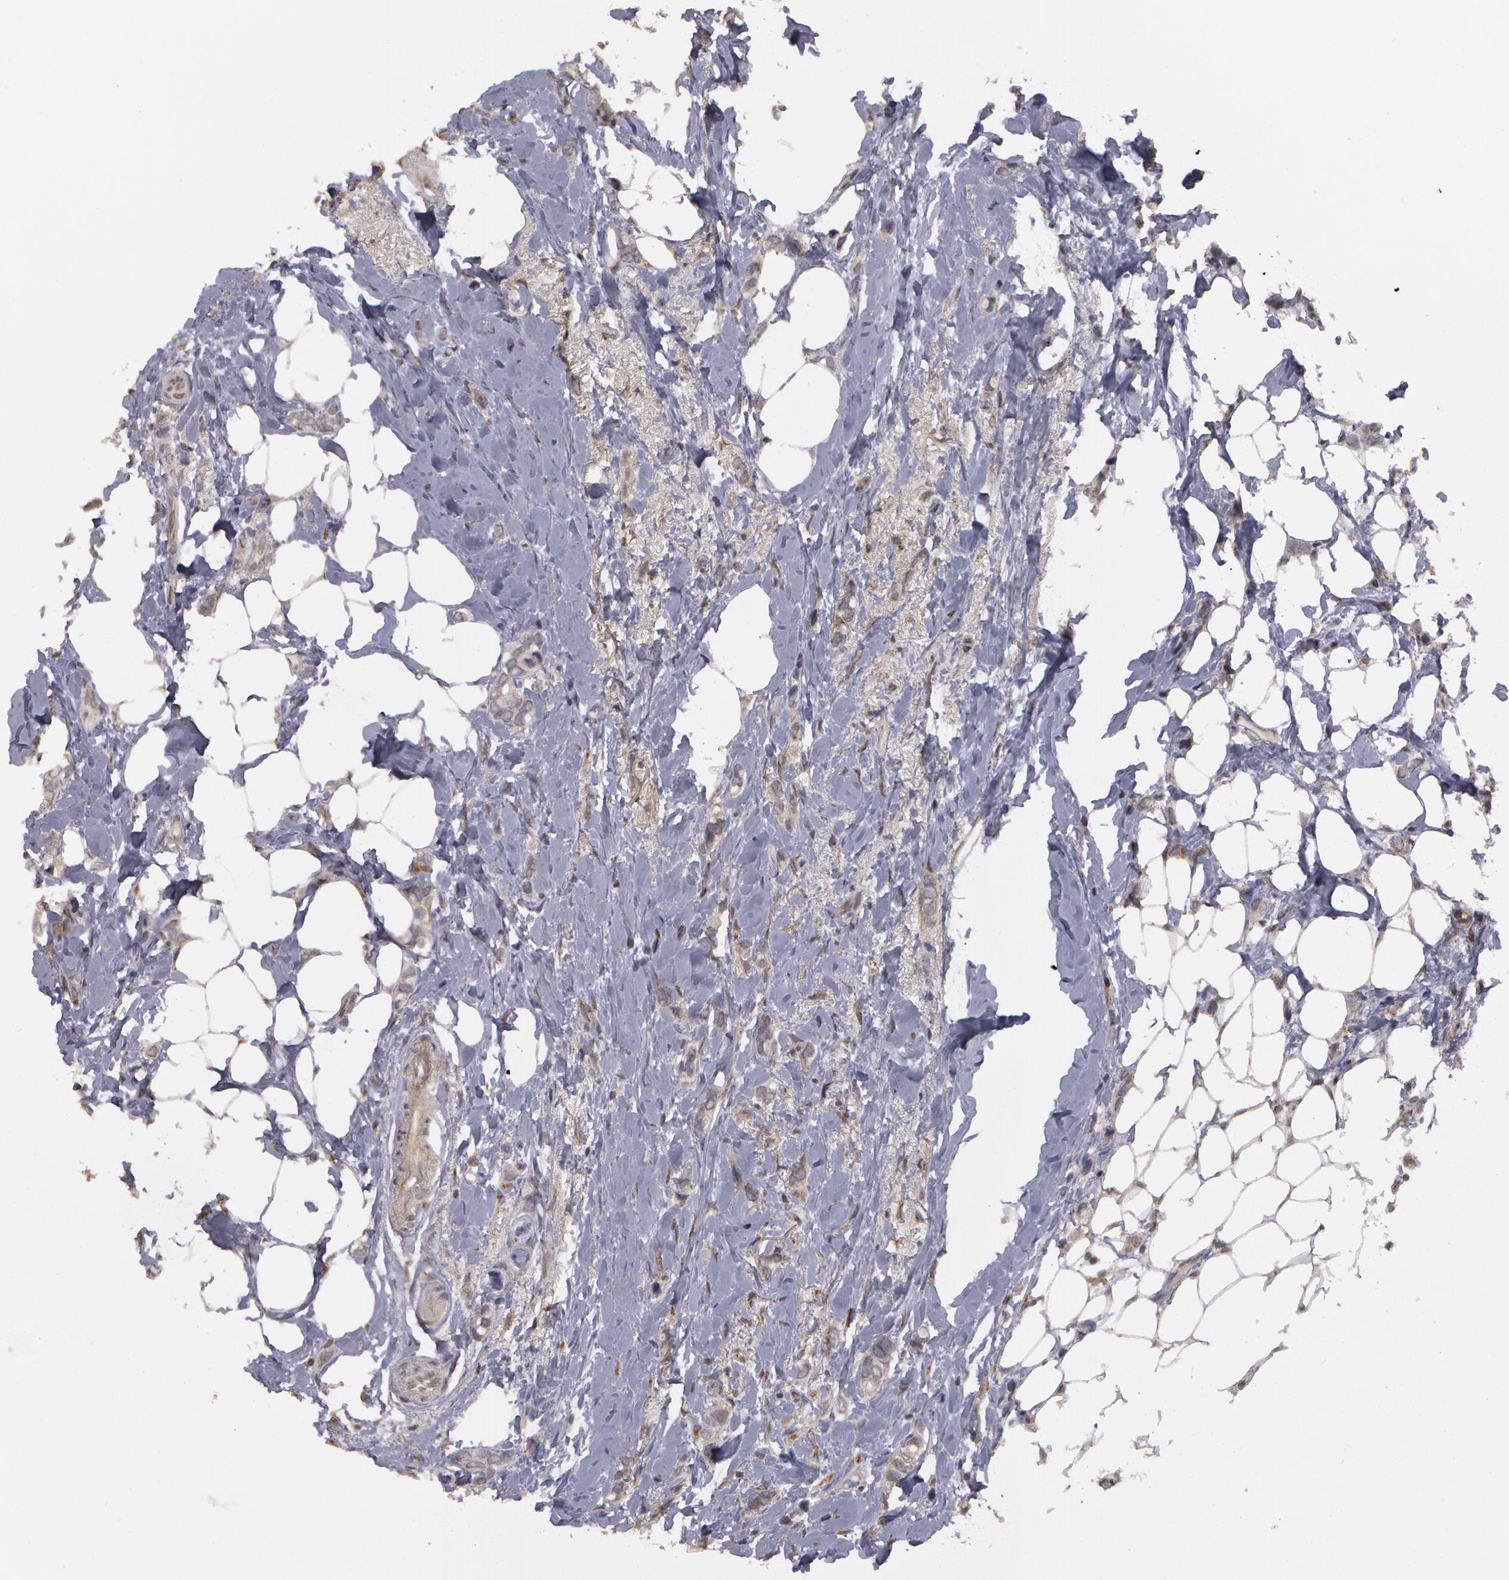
{"staining": {"intensity": "negative", "quantity": "none", "location": "none"}, "tissue": "breast cancer", "cell_type": "Tumor cells", "image_type": "cancer", "snomed": [{"axis": "morphology", "description": "Duct carcinoma"}, {"axis": "topography", "description": "Breast"}], "caption": "This is a histopathology image of IHC staining of breast cancer (infiltrating ductal carcinoma), which shows no expression in tumor cells.", "gene": "STX5", "patient": {"sex": "female", "age": 72}}